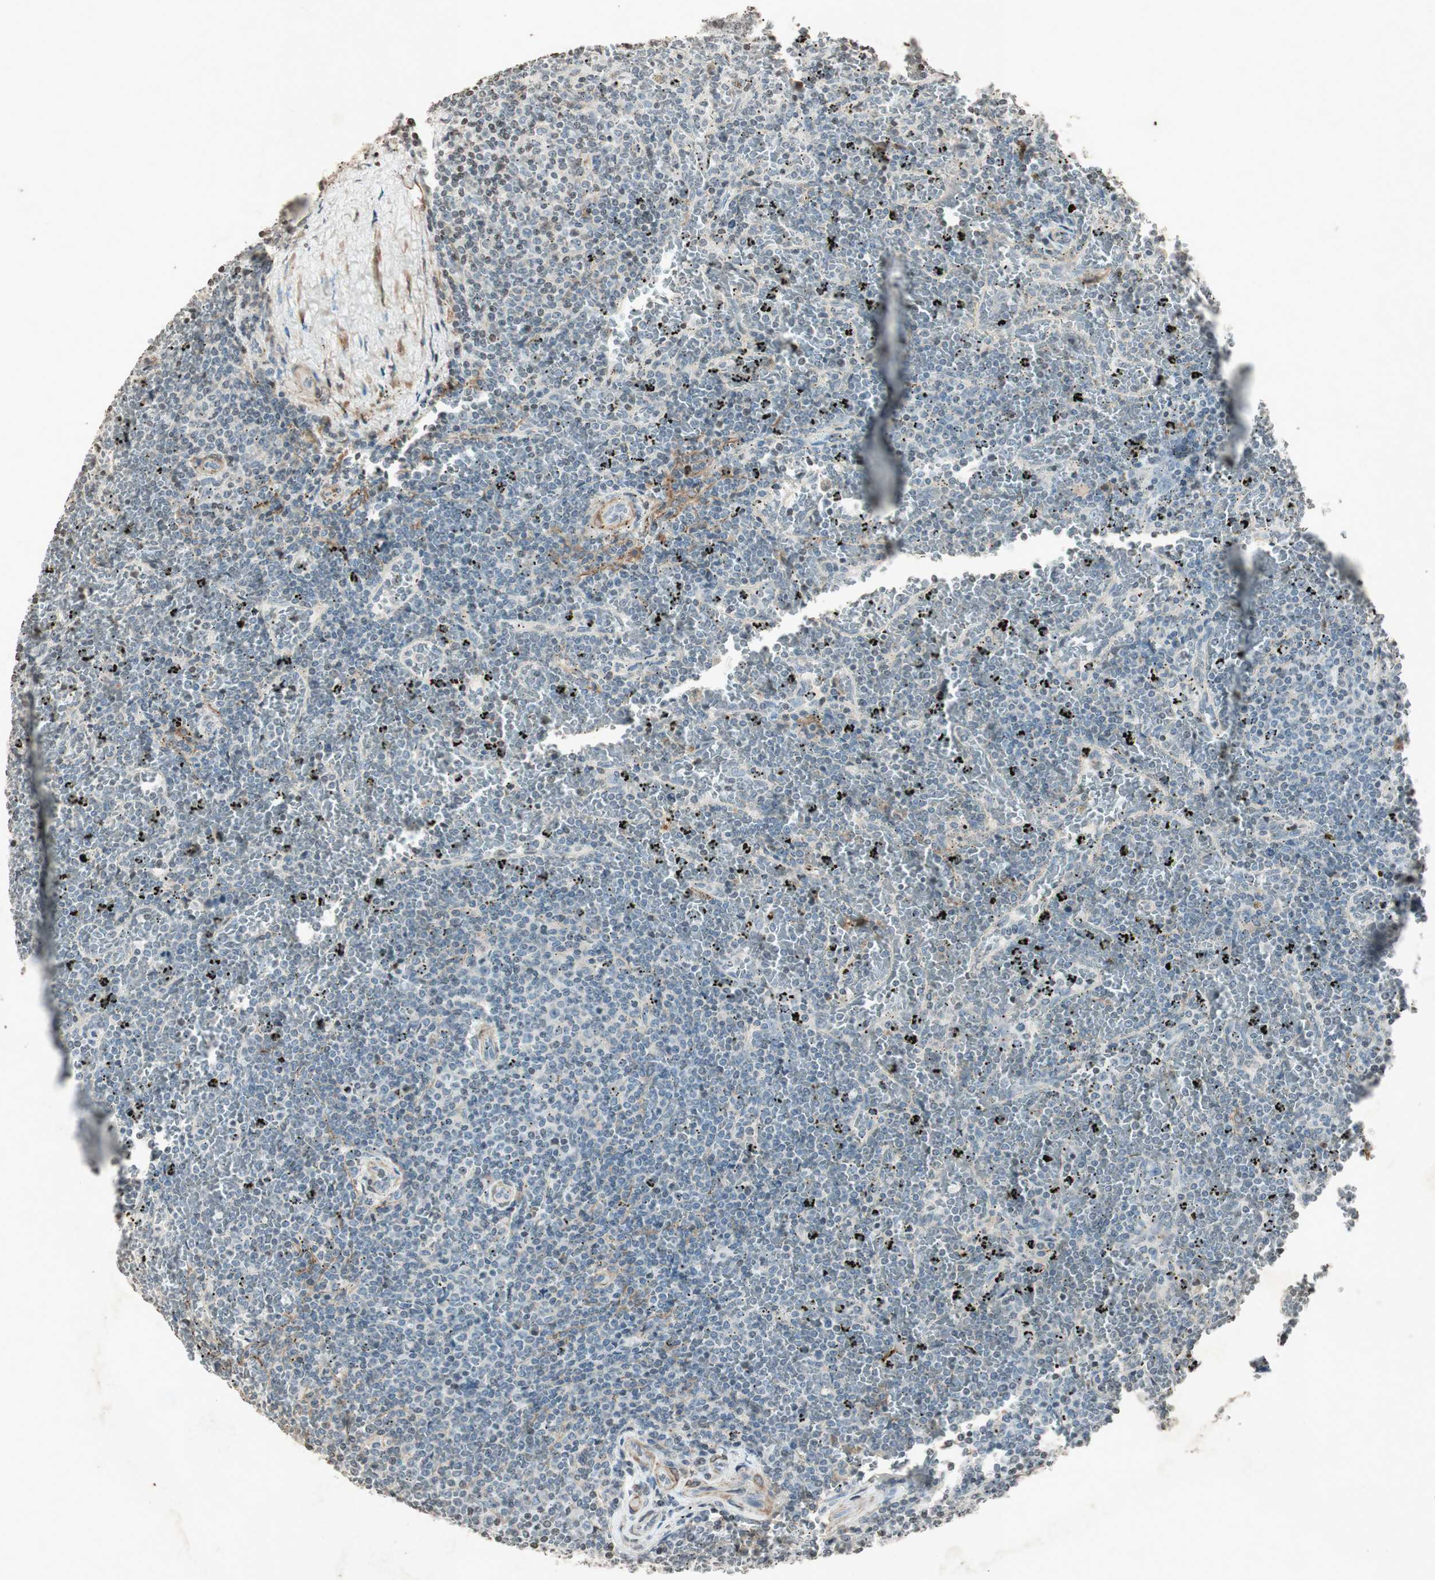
{"staining": {"intensity": "negative", "quantity": "none", "location": "none"}, "tissue": "lymphoma", "cell_type": "Tumor cells", "image_type": "cancer", "snomed": [{"axis": "morphology", "description": "Malignant lymphoma, non-Hodgkin's type, Low grade"}, {"axis": "topography", "description": "Spleen"}], "caption": "The immunohistochemistry histopathology image has no significant staining in tumor cells of low-grade malignant lymphoma, non-Hodgkin's type tissue.", "gene": "PRKG1", "patient": {"sex": "female", "age": 77}}